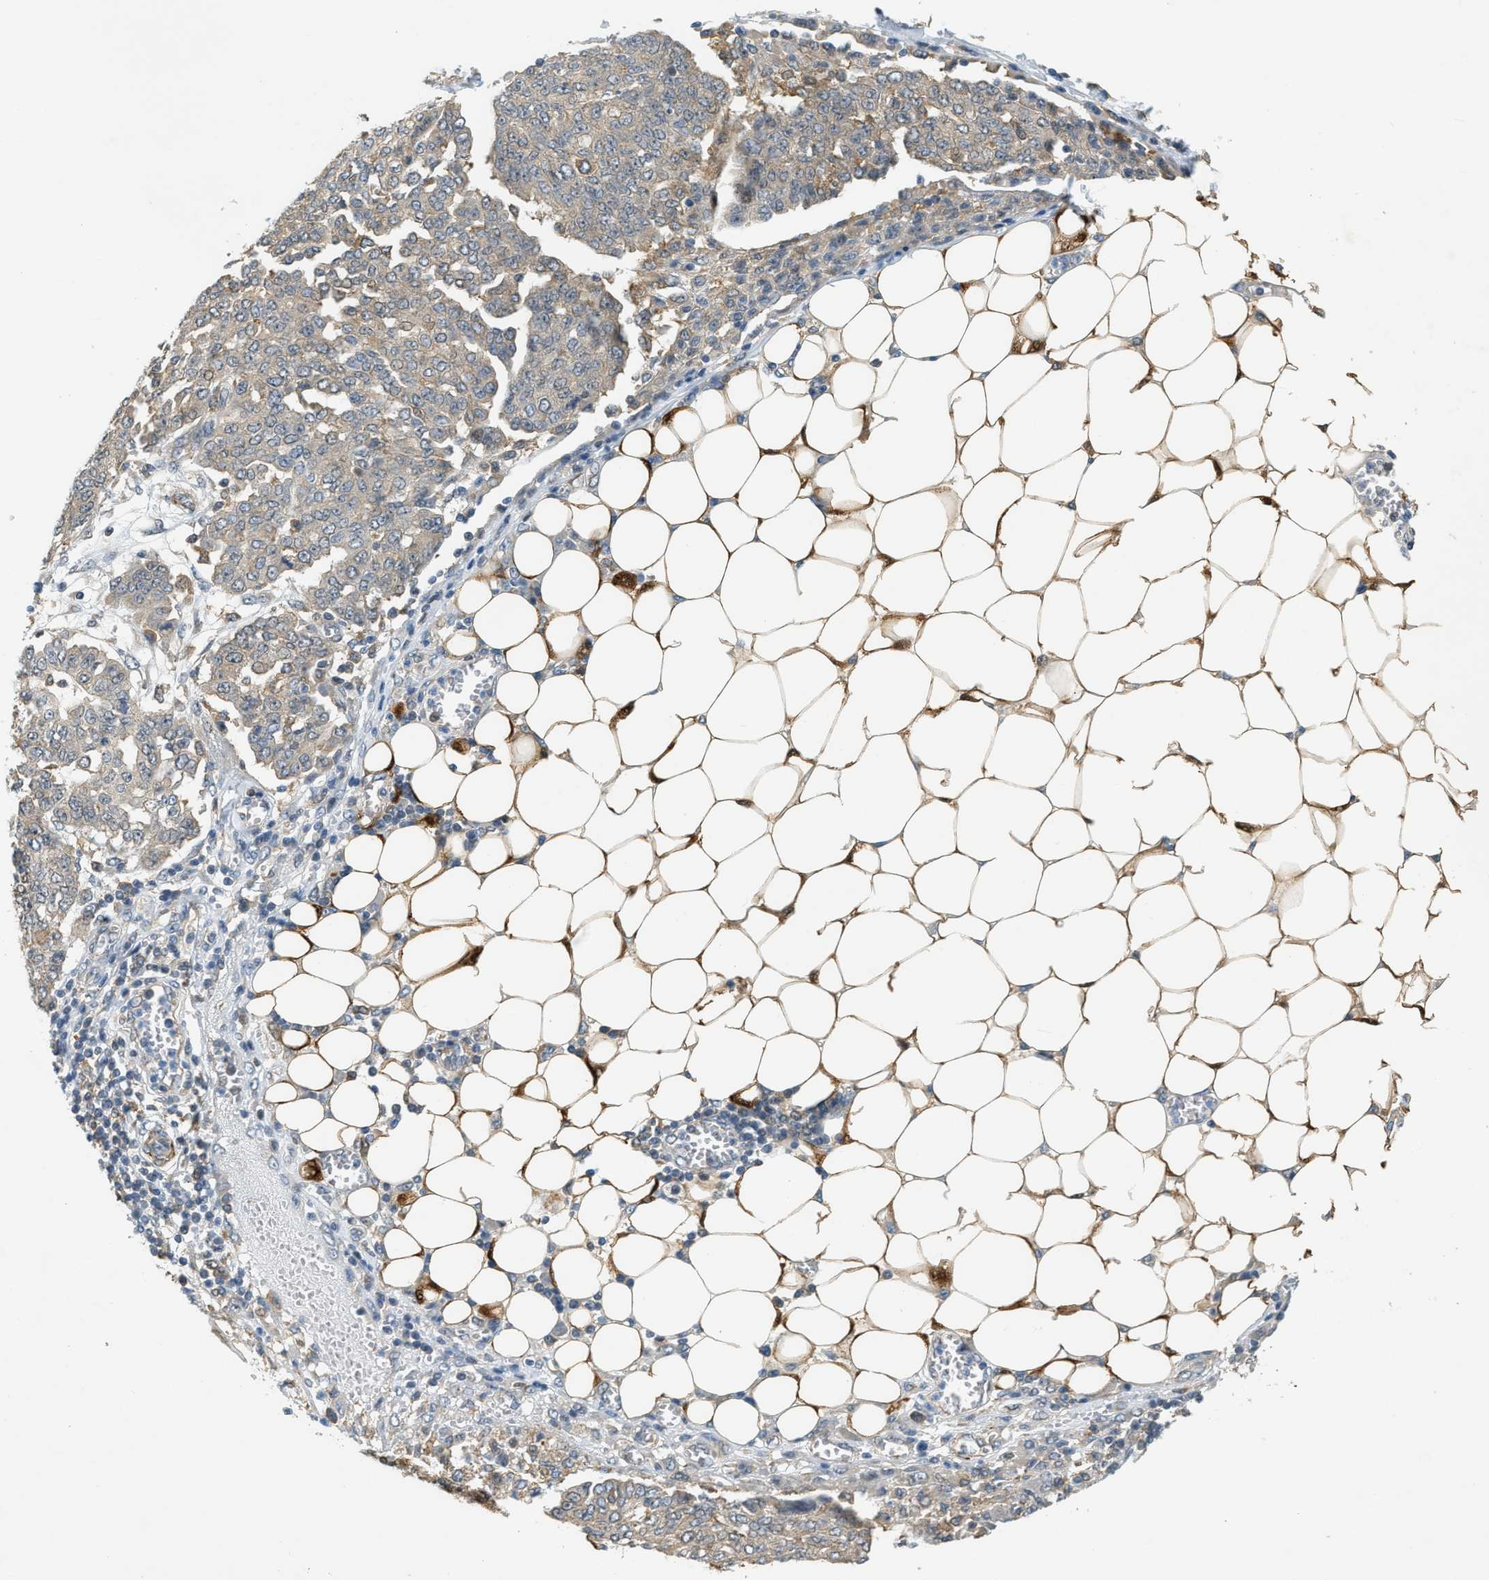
{"staining": {"intensity": "weak", "quantity": "<25%", "location": "cytoplasmic/membranous"}, "tissue": "ovarian cancer", "cell_type": "Tumor cells", "image_type": "cancer", "snomed": [{"axis": "morphology", "description": "Cystadenocarcinoma, serous, NOS"}, {"axis": "topography", "description": "Soft tissue"}, {"axis": "topography", "description": "Ovary"}], "caption": "Photomicrograph shows no protein expression in tumor cells of ovarian cancer tissue.", "gene": "PDCL3", "patient": {"sex": "female", "age": 57}}